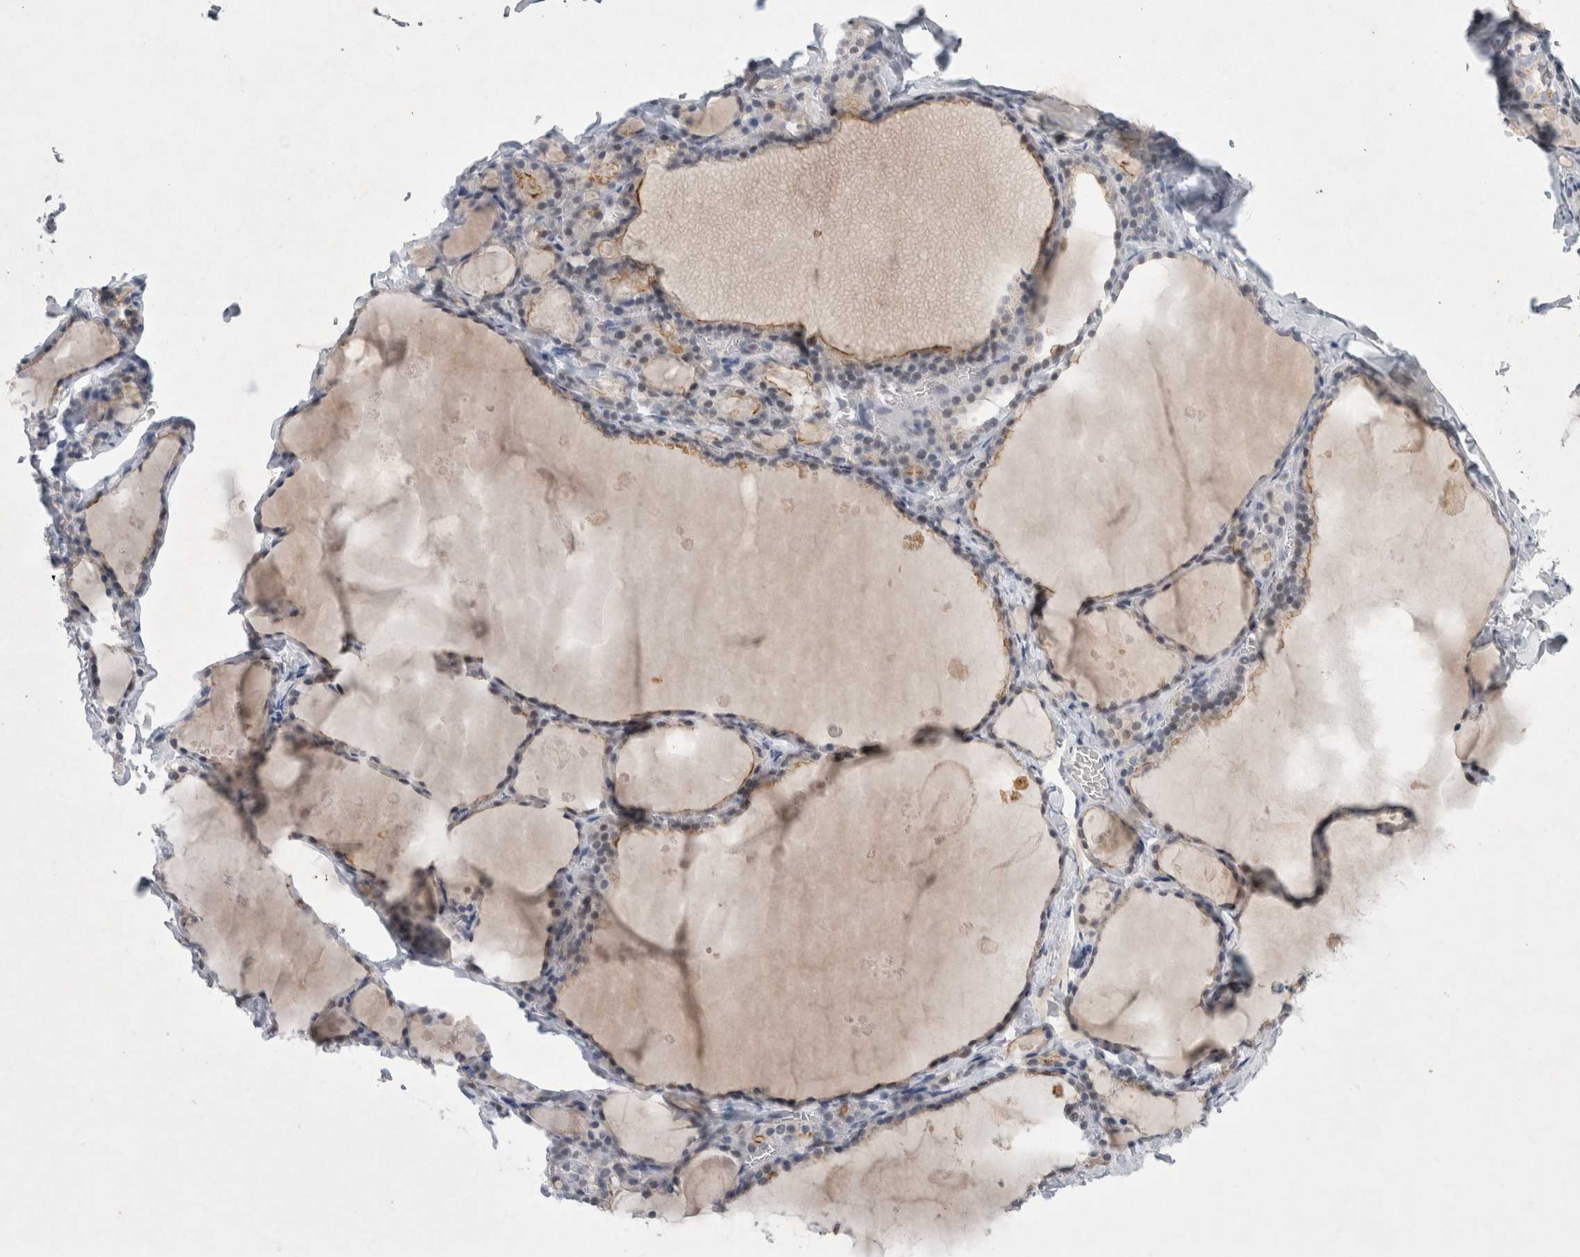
{"staining": {"intensity": "weak", "quantity": "25%-75%", "location": "cytoplasmic/membranous"}, "tissue": "thyroid gland", "cell_type": "Glandular cells", "image_type": "normal", "snomed": [{"axis": "morphology", "description": "Normal tissue, NOS"}, {"axis": "topography", "description": "Thyroid gland"}], "caption": "High-magnification brightfield microscopy of benign thyroid gland stained with DAB (3,3'-diaminobenzidine) (brown) and counterstained with hematoxylin (blue). glandular cells exhibit weak cytoplasmic/membranous expression is appreciated in approximately25%-75% of cells. (DAB IHC with brightfield microscopy, high magnification).", "gene": "NIPA1", "patient": {"sex": "male", "age": 56}}